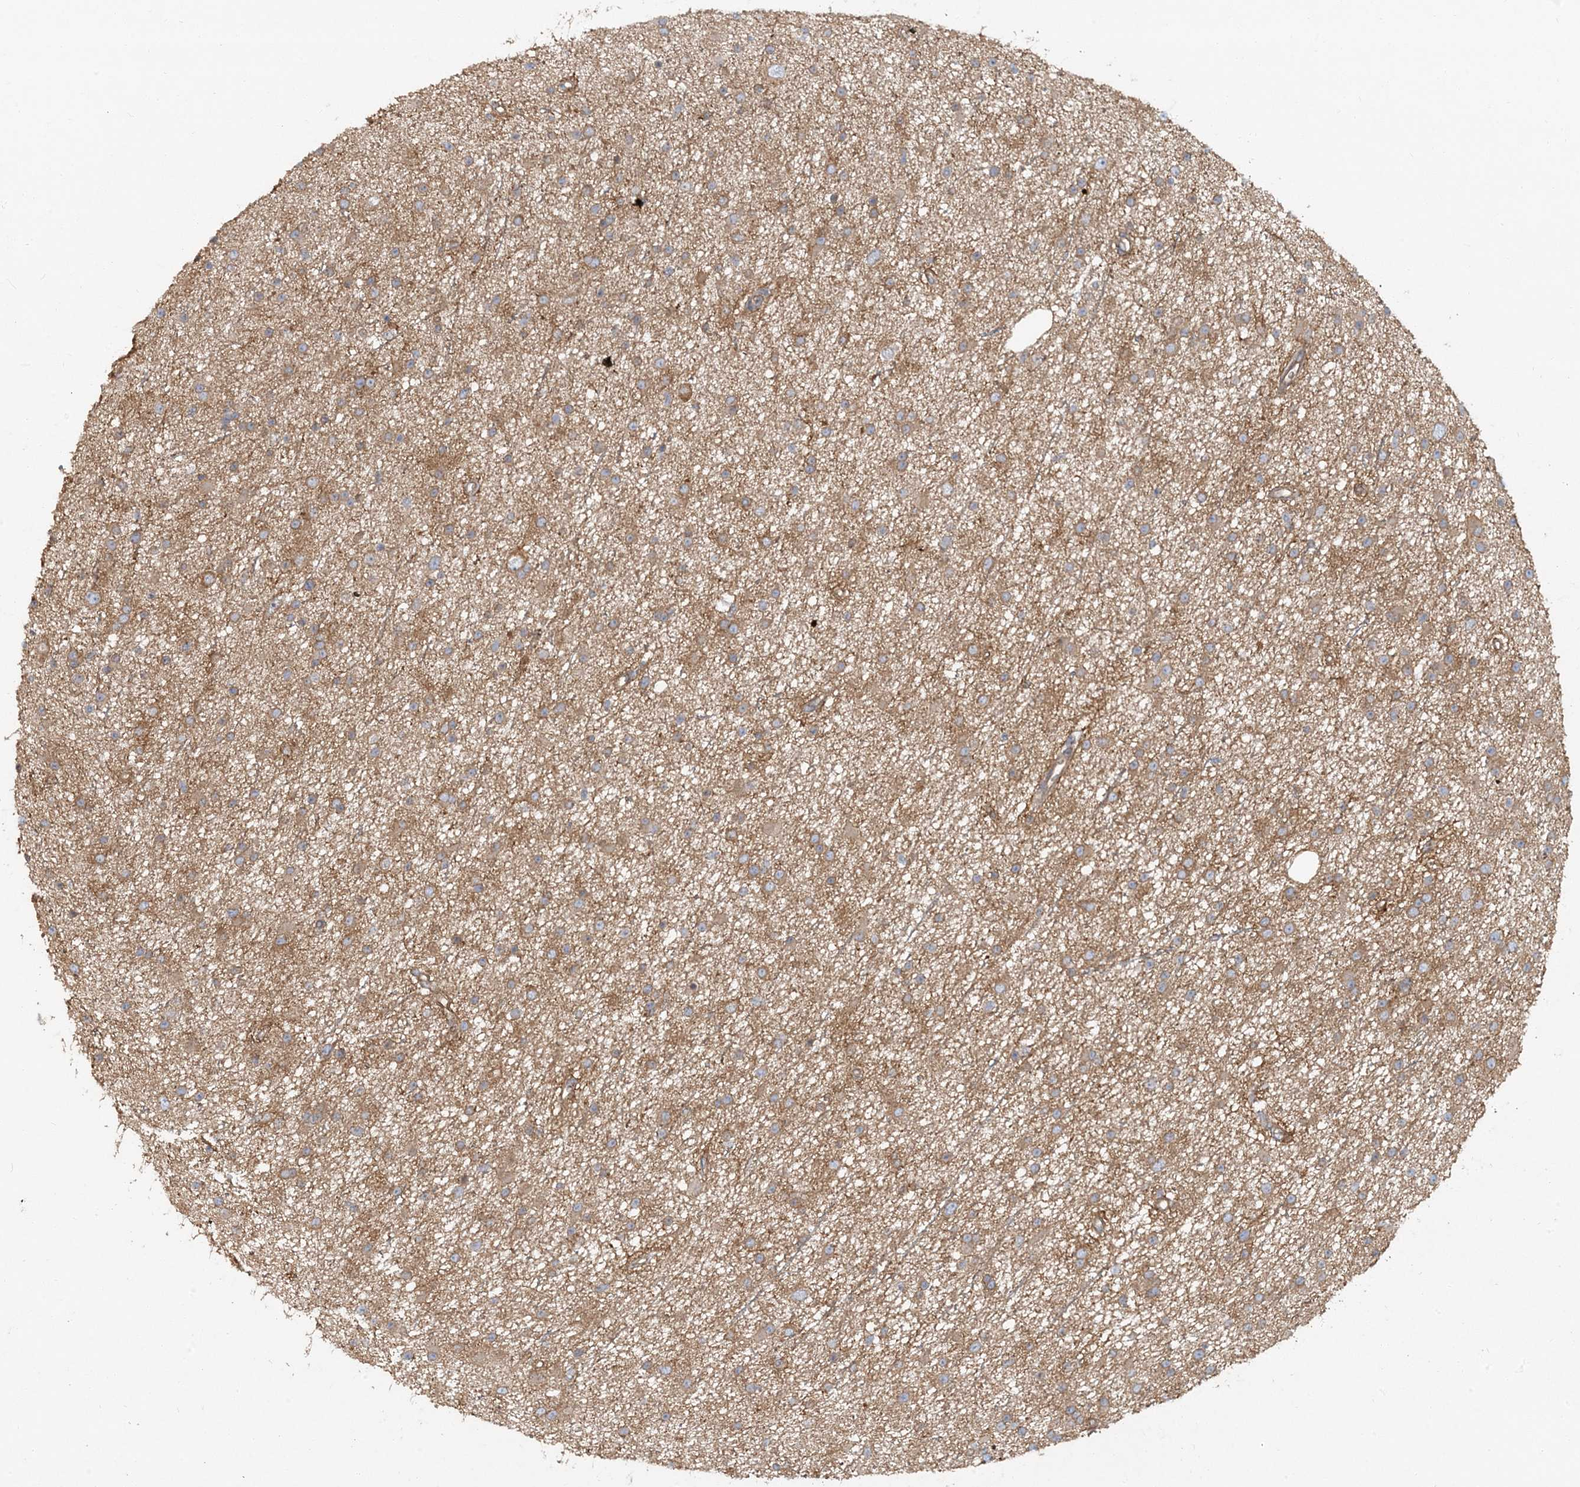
{"staining": {"intensity": "moderate", "quantity": ">75%", "location": "cytoplasmic/membranous"}, "tissue": "glioma", "cell_type": "Tumor cells", "image_type": "cancer", "snomed": [{"axis": "morphology", "description": "Glioma, malignant, Low grade"}, {"axis": "topography", "description": "Cerebral cortex"}], "caption": "Immunohistochemistry (IHC) histopathology image of low-grade glioma (malignant) stained for a protein (brown), which reveals medium levels of moderate cytoplasmic/membranous positivity in about >75% of tumor cells.", "gene": "ATP23", "patient": {"sex": "female", "age": 39}}